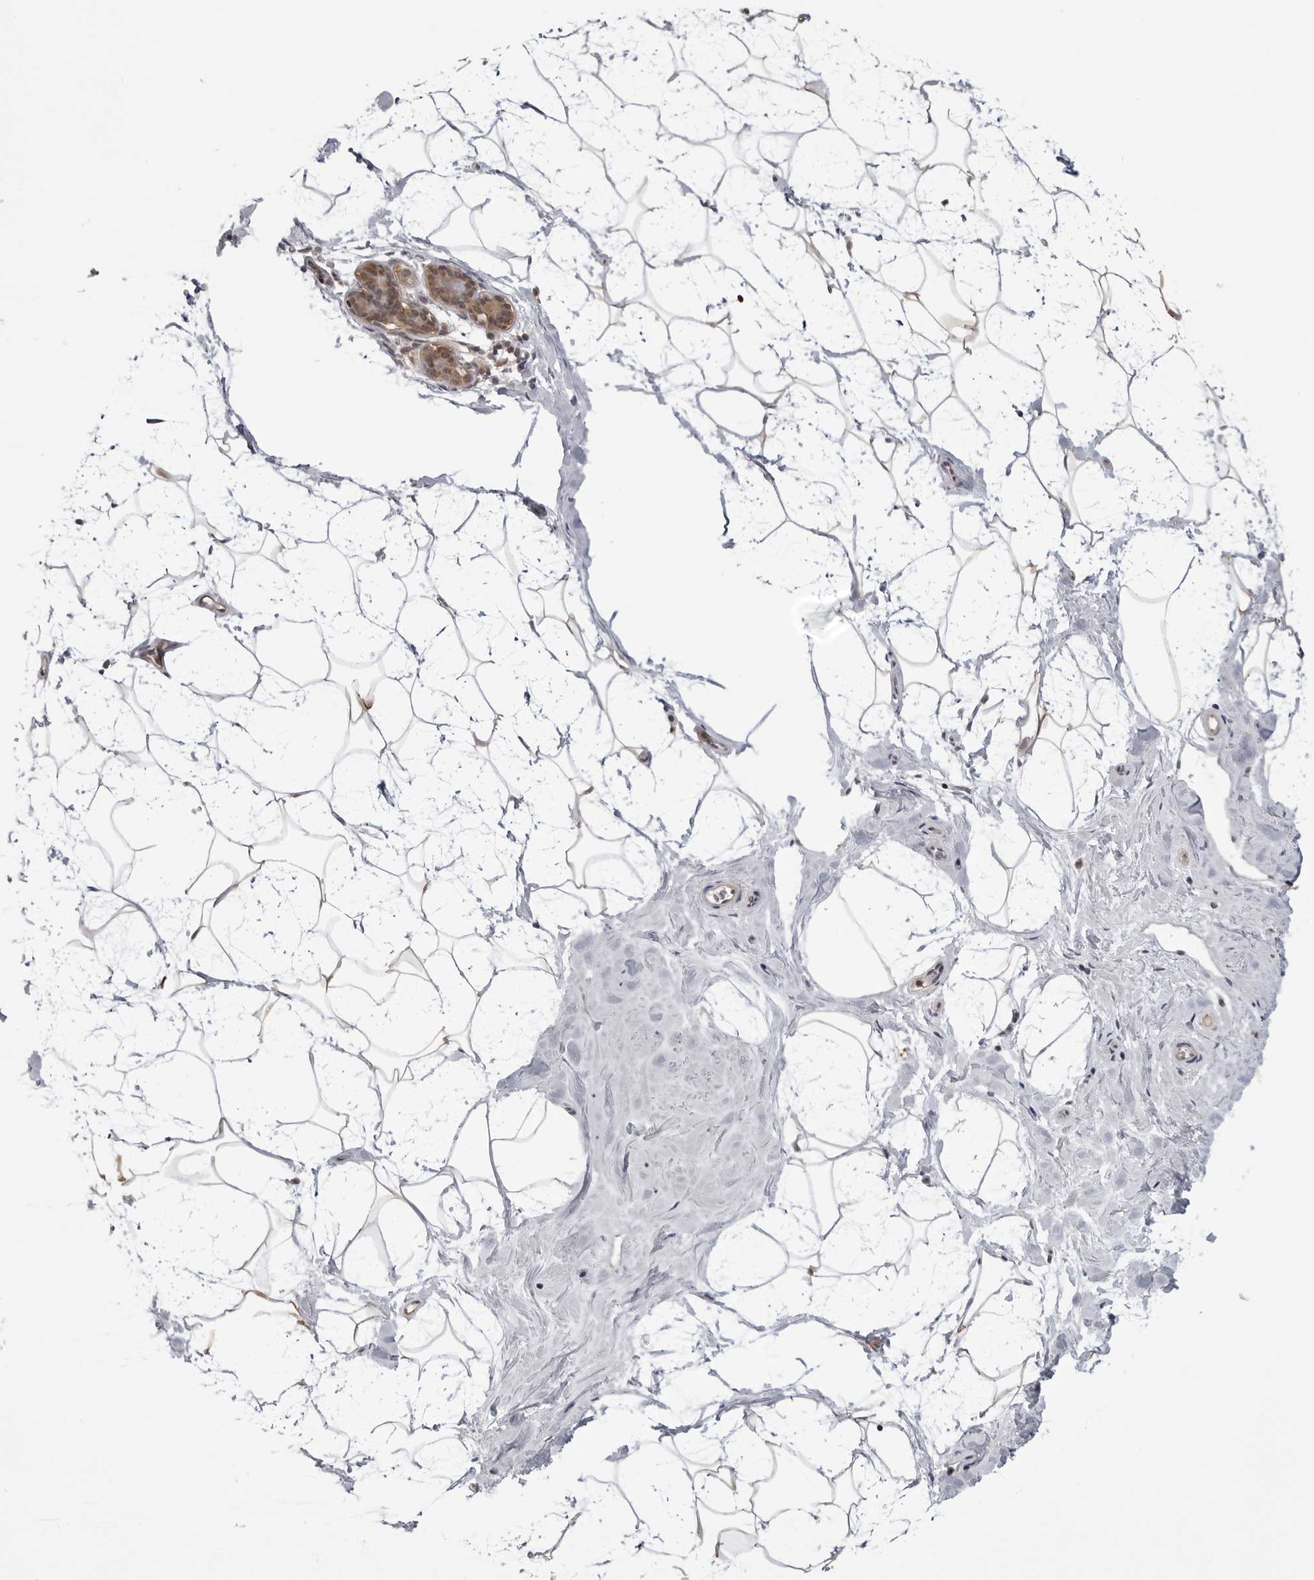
{"staining": {"intensity": "weak", "quantity": "<25%", "location": "cytoplasmic/membranous"}, "tissue": "breast", "cell_type": "Adipocytes", "image_type": "normal", "snomed": [{"axis": "morphology", "description": "Normal tissue, NOS"}, {"axis": "morphology", "description": "Lobular carcinoma"}, {"axis": "topography", "description": "Breast"}], "caption": "An immunohistochemistry (IHC) image of benign breast is shown. There is no staining in adipocytes of breast.", "gene": "YWHAG", "patient": {"sex": "female", "age": 62}}